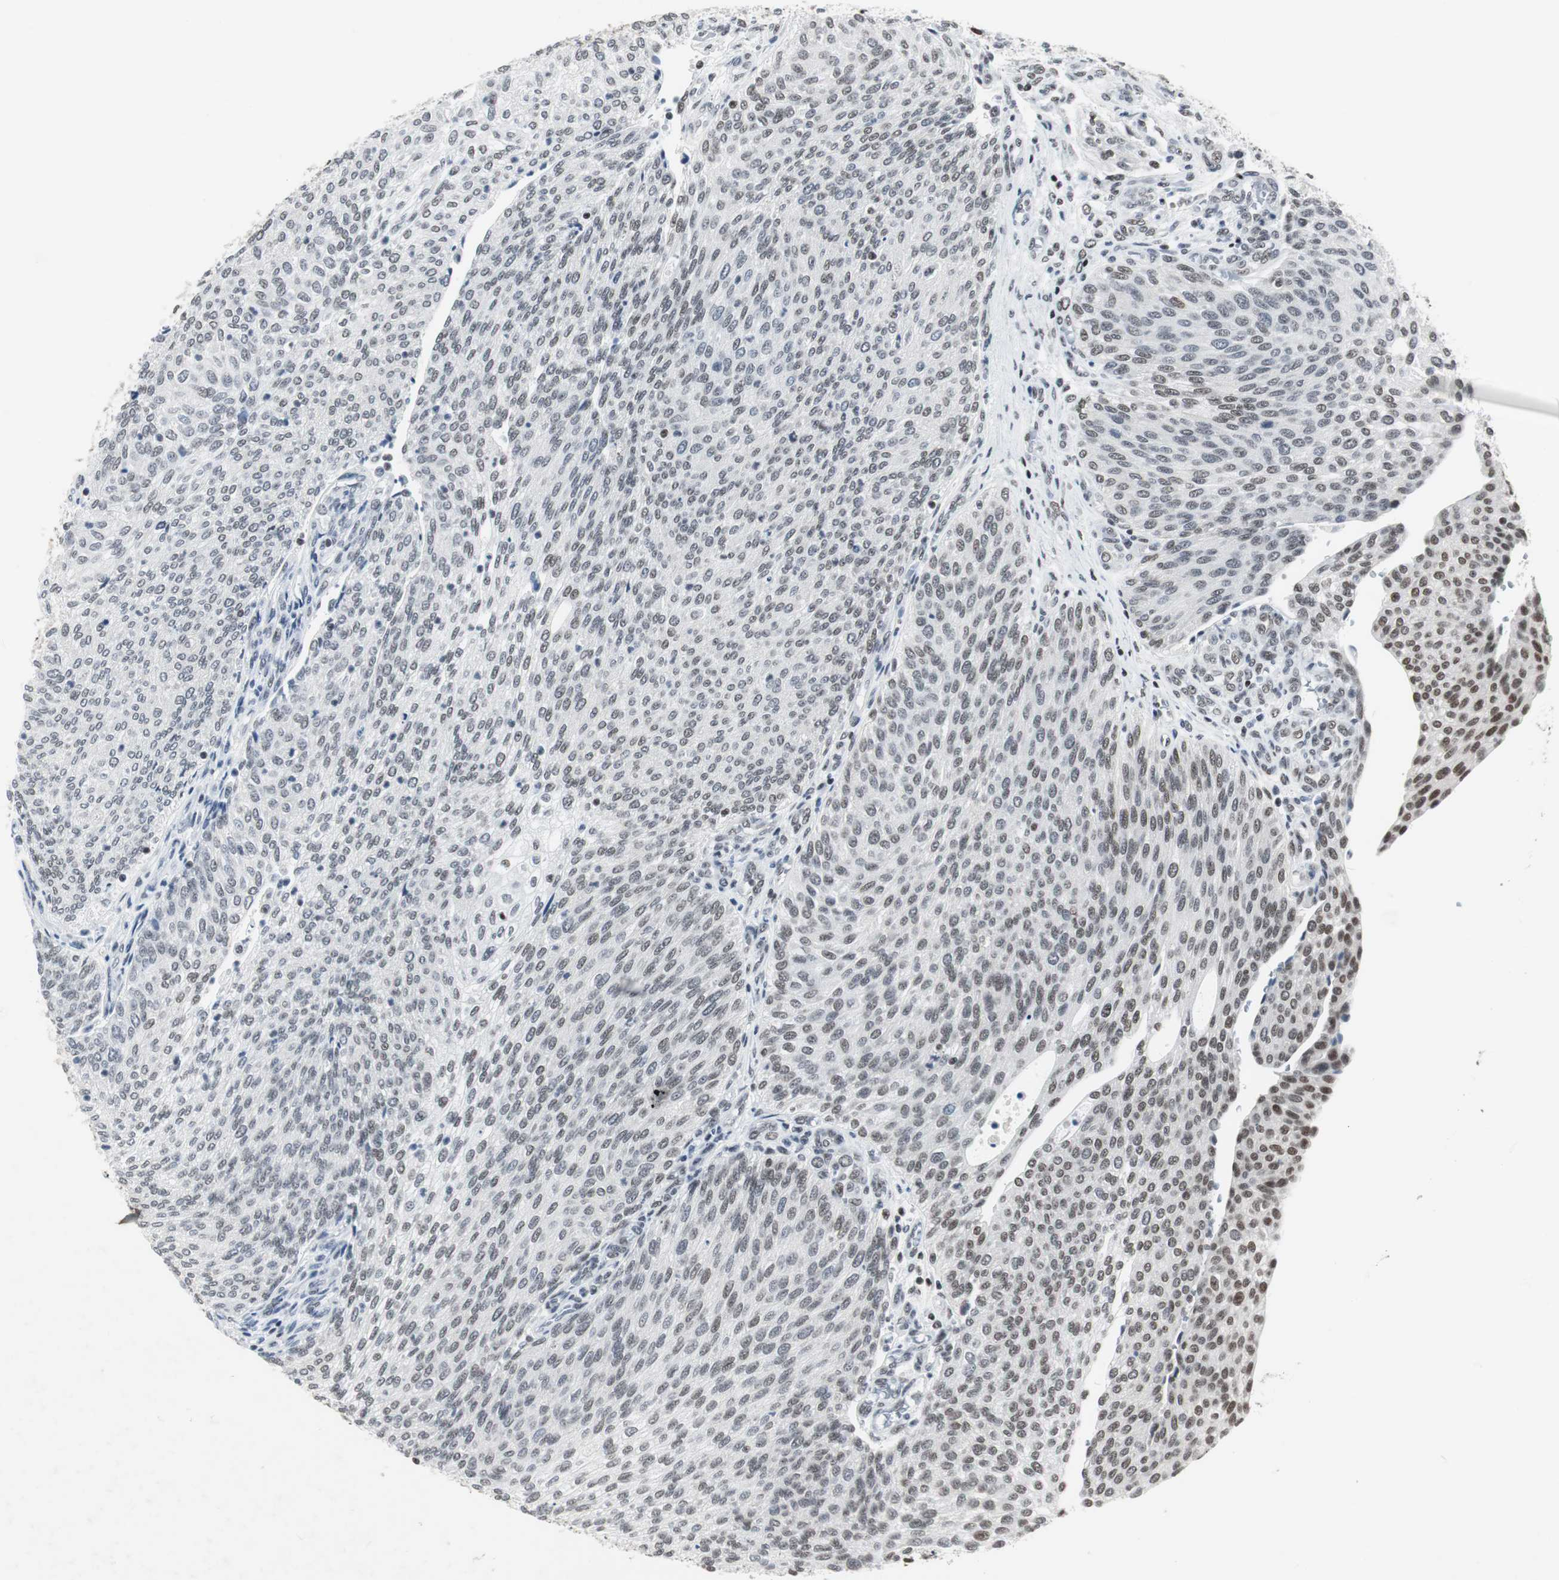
{"staining": {"intensity": "weak", "quantity": "<25%", "location": "nuclear"}, "tissue": "urothelial cancer", "cell_type": "Tumor cells", "image_type": "cancer", "snomed": [{"axis": "morphology", "description": "Urothelial carcinoma, Low grade"}, {"axis": "topography", "description": "Urinary bladder"}], "caption": "Tumor cells are negative for protein expression in human urothelial cancer. (DAB (3,3'-diaminobenzidine) immunohistochemistry visualized using brightfield microscopy, high magnification).", "gene": "RAD9A", "patient": {"sex": "female", "age": 79}}